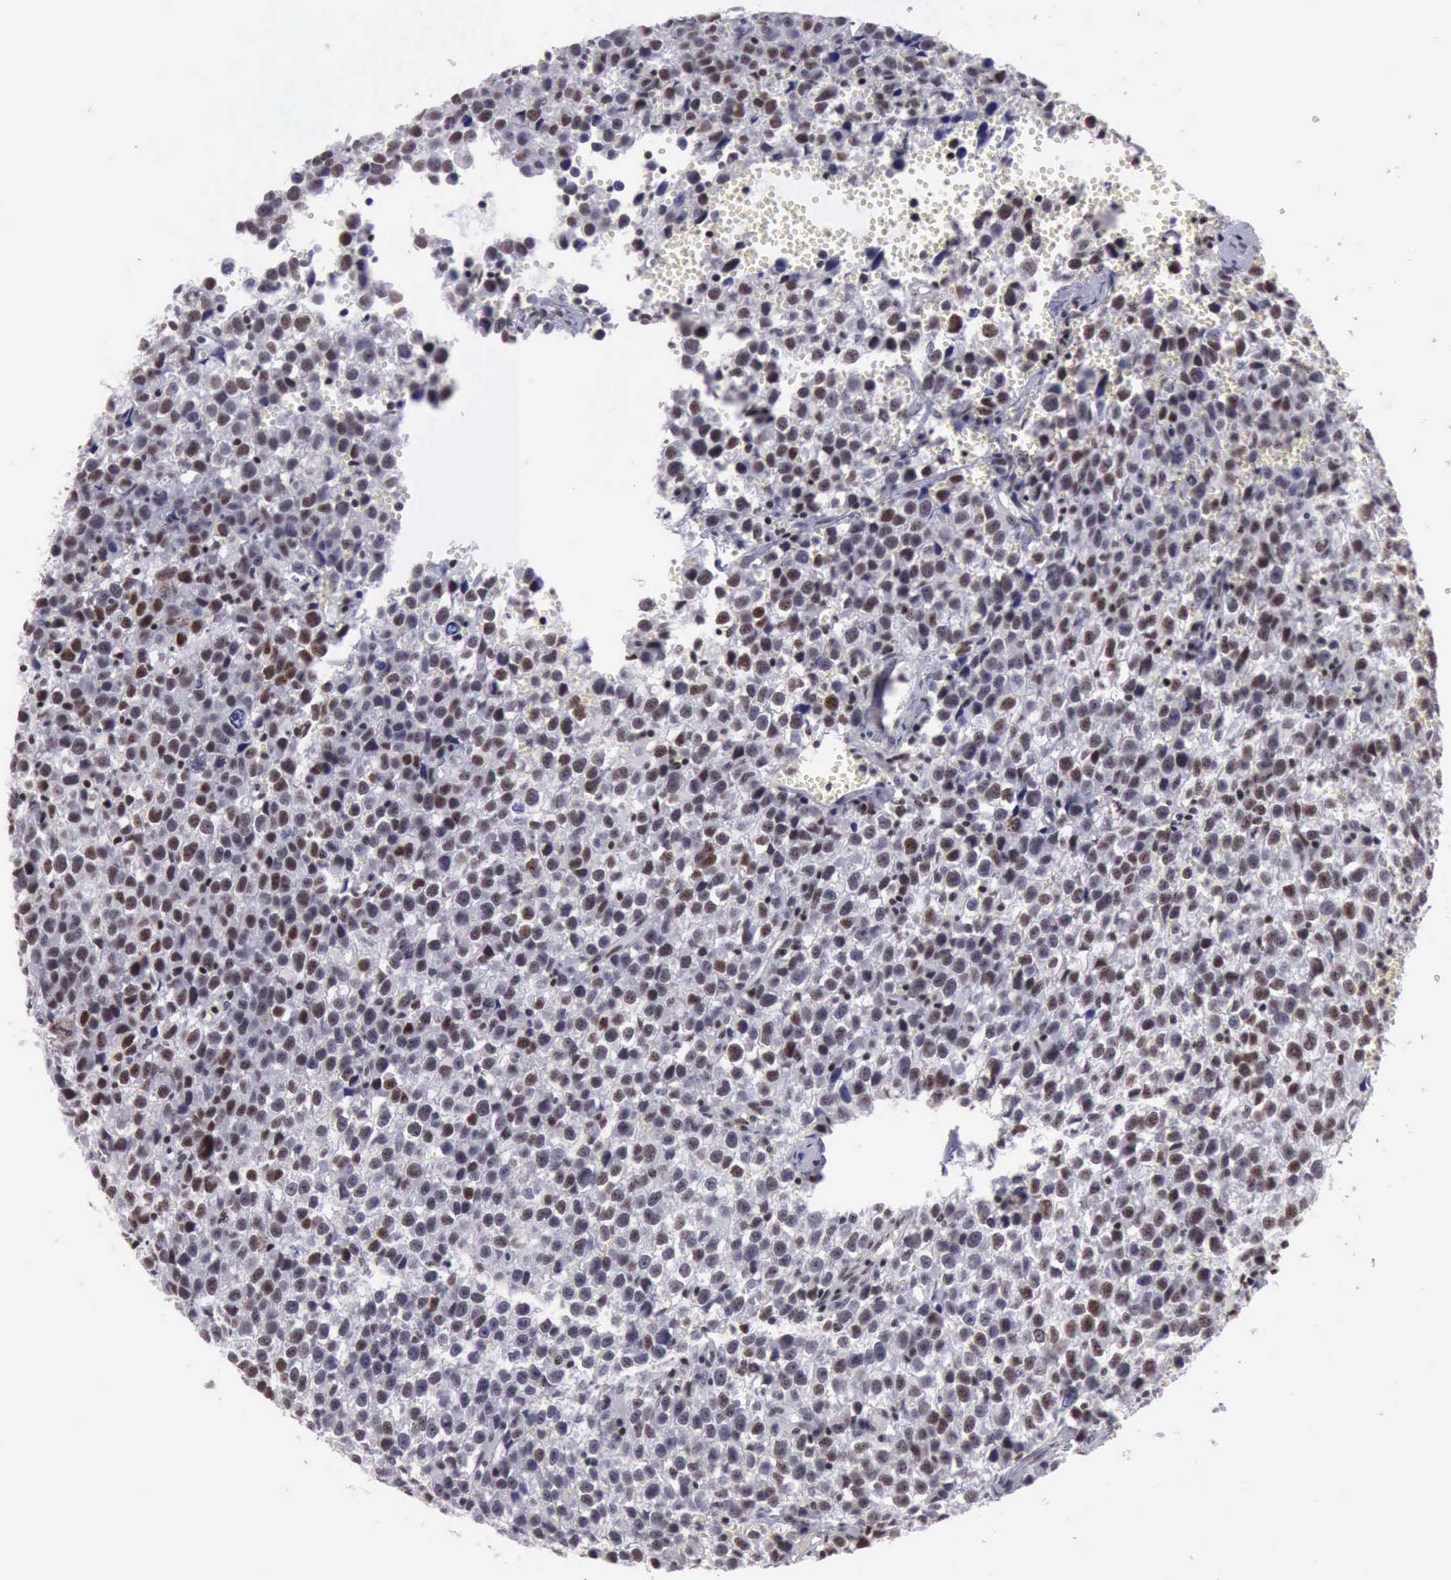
{"staining": {"intensity": "moderate", "quantity": "25%-75%", "location": "nuclear"}, "tissue": "testis cancer", "cell_type": "Tumor cells", "image_type": "cancer", "snomed": [{"axis": "morphology", "description": "Seminoma, NOS"}, {"axis": "topography", "description": "Testis"}], "caption": "Human seminoma (testis) stained for a protein (brown) shows moderate nuclear positive staining in about 25%-75% of tumor cells.", "gene": "YY1", "patient": {"sex": "male", "age": 35}}